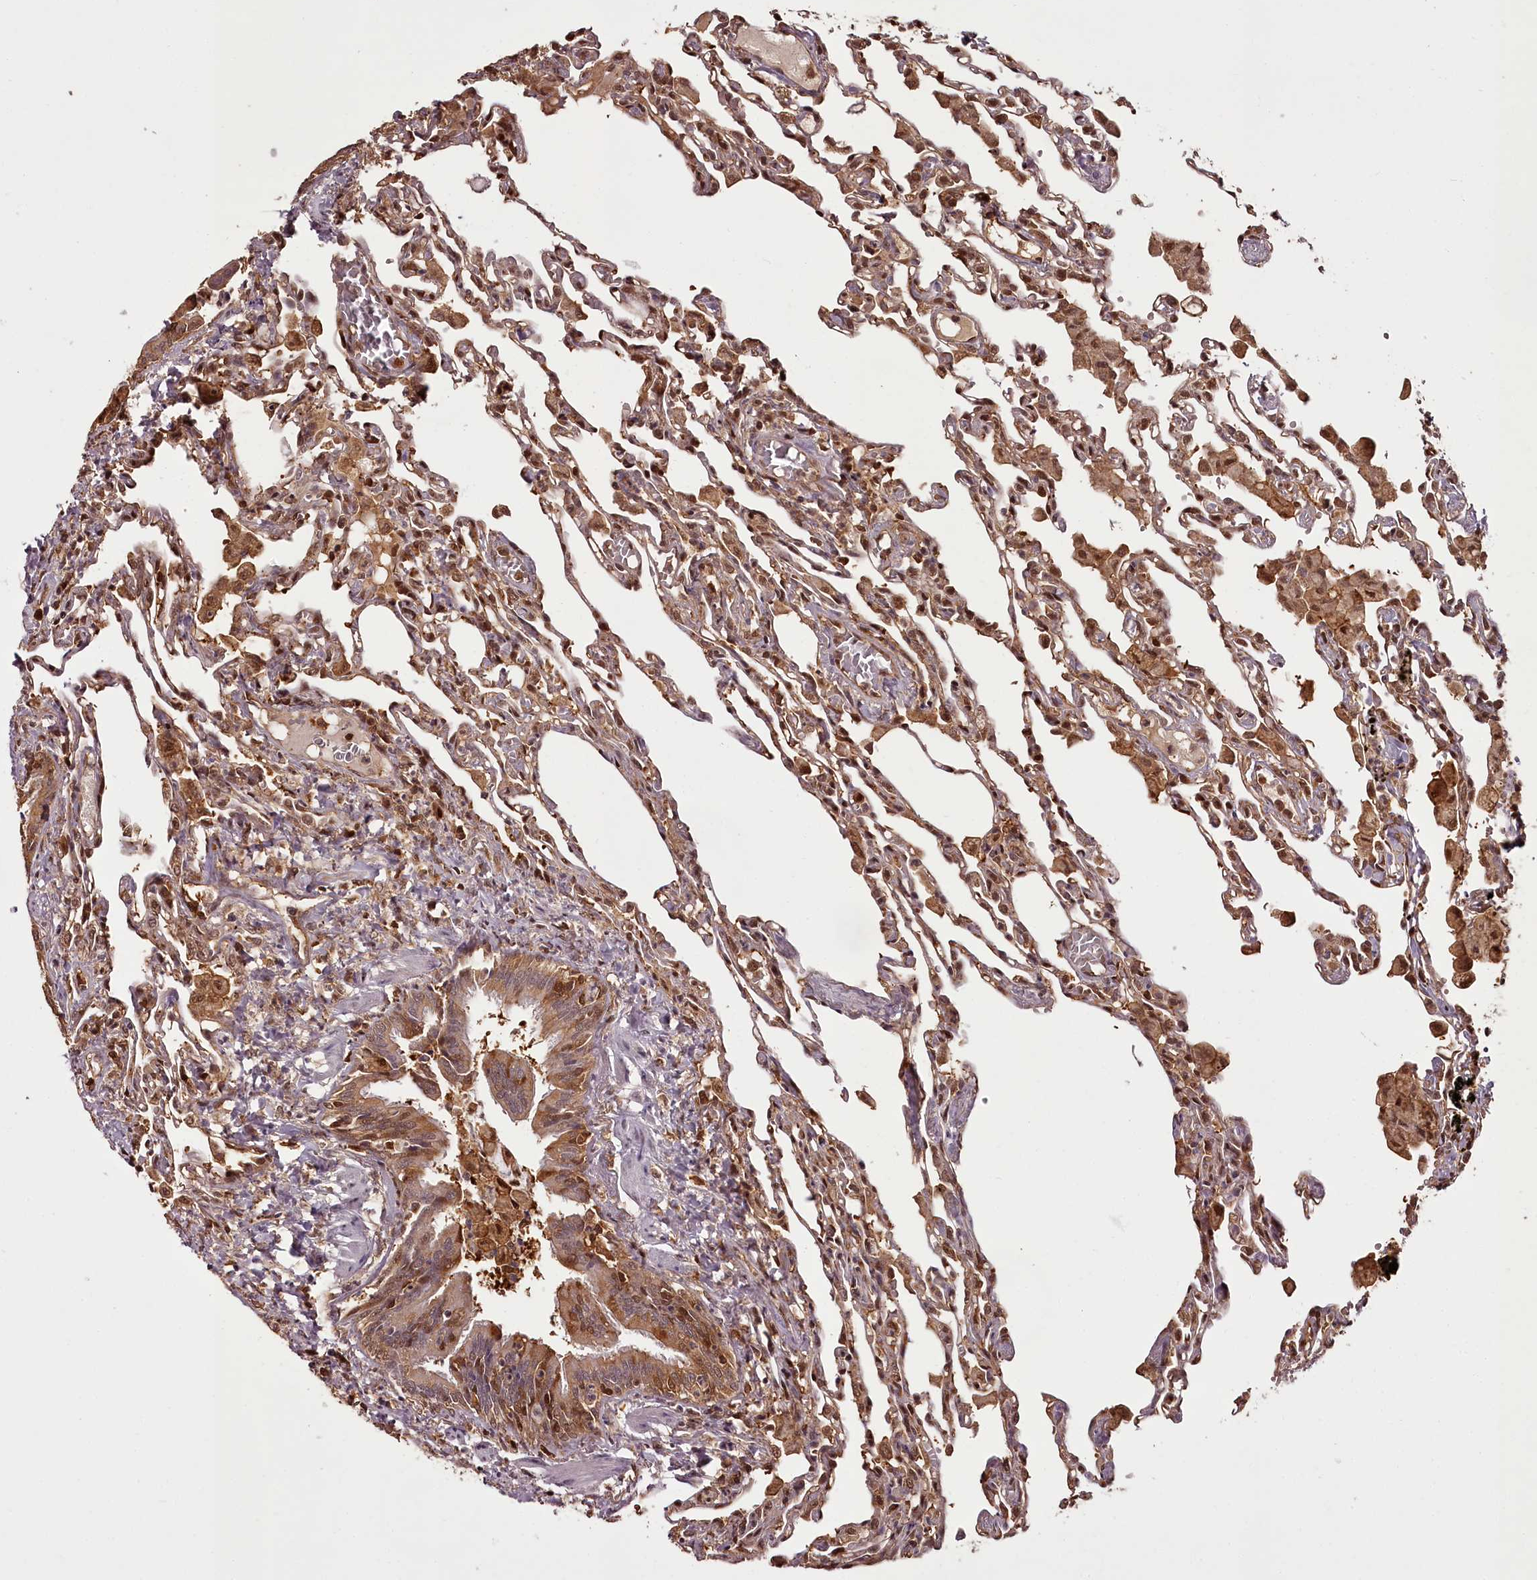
{"staining": {"intensity": "moderate", "quantity": ">75%", "location": "cytoplasmic/membranous,nuclear"}, "tissue": "lung", "cell_type": "Alveolar cells", "image_type": "normal", "snomed": [{"axis": "morphology", "description": "Normal tissue, NOS"}, {"axis": "topography", "description": "Bronchus"}, {"axis": "topography", "description": "Lung"}], "caption": "Protein staining exhibits moderate cytoplasmic/membranous,nuclear staining in about >75% of alveolar cells in unremarkable lung. (Brightfield microscopy of DAB IHC at high magnification).", "gene": "NPRL2", "patient": {"sex": "female", "age": 49}}